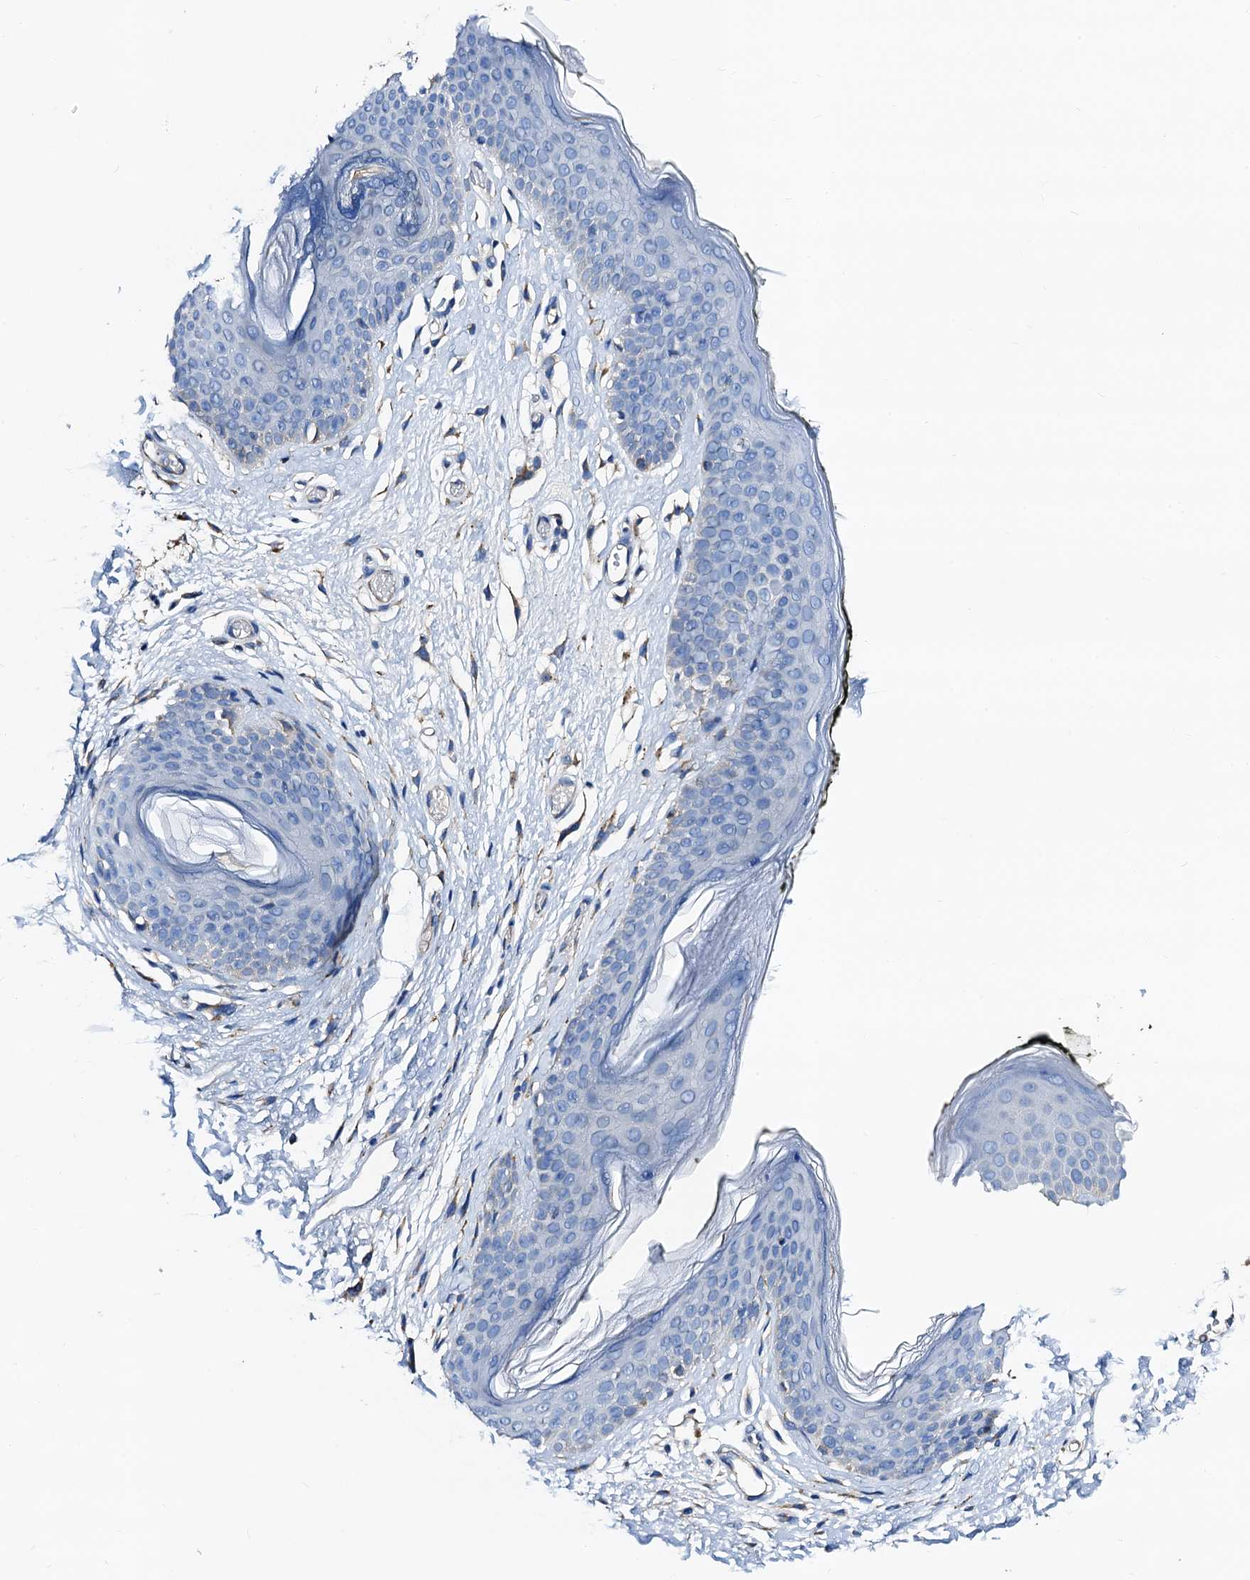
{"staining": {"intensity": "negative", "quantity": "none", "location": "none"}, "tissue": "skin", "cell_type": "Epidermal cells", "image_type": "normal", "snomed": [{"axis": "morphology", "description": "Normal tissue, NOS"}, {"axis": "morphology", "description": "Inflammation, NOS"}, {"axis": "topography", "description": "Vulva"}], "caption": "Human skin stained for a protein using IHC exhibits no staining in epidermal cells.", "gene": "FREM3", "patient": {"sex": "female", "age": 84}}